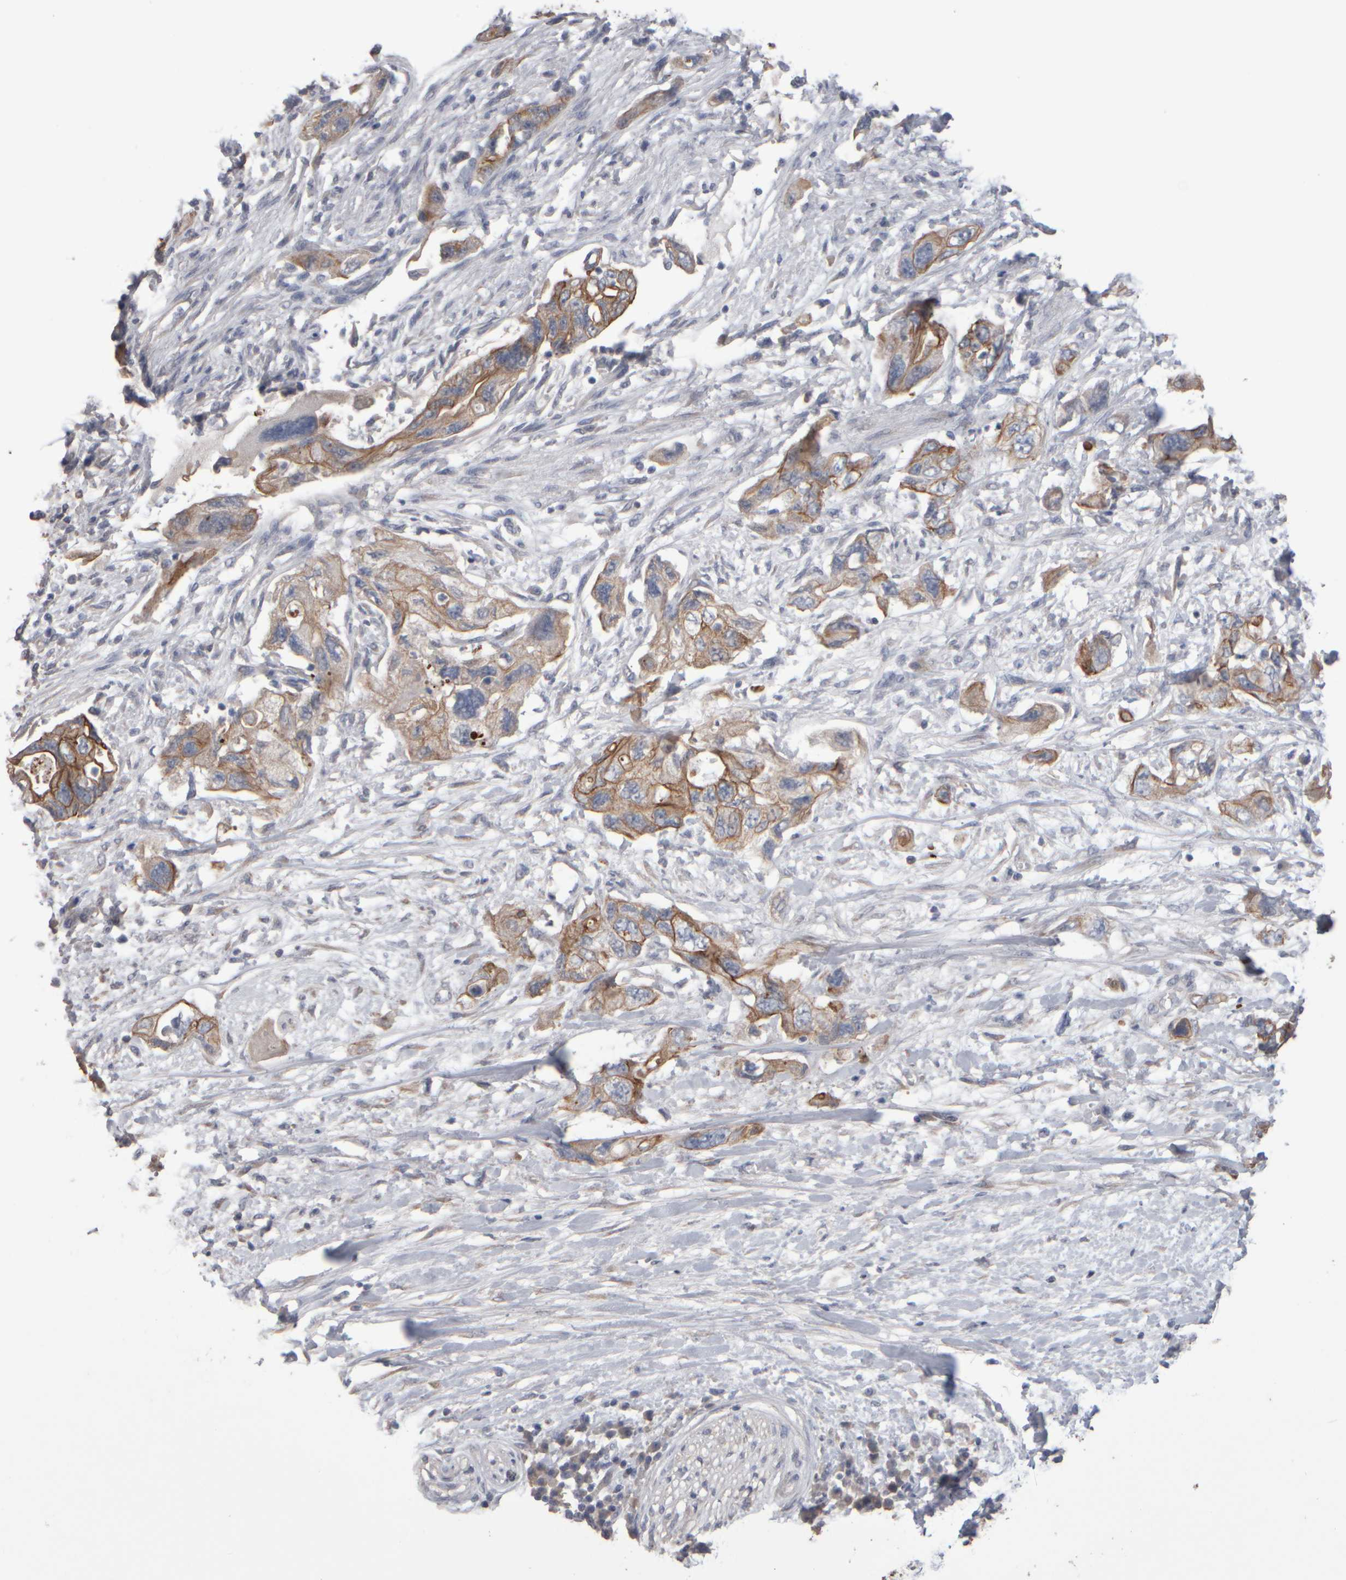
{"staining": {"intensity": "moderate", "quantity": ">75%", "location": "cytoplasmic/membranous"}, "tissue": "pancreatic cancer", "cell_type": "Tumor cells", "image_type": "cancer", "snomed": [{"axis": "morphology", "description": "Adenocarcinoma, NOS"}, {"axis": "topography", "description": "Pancreas"}], "caption": "Moderate cytoplasmic/membranous protein positivity is identified in about >75% of tumor cells in adenocarcinoma (pancreatic).", "gene": "EPHX2", "patient": {"sex": "female", "age": 73}}